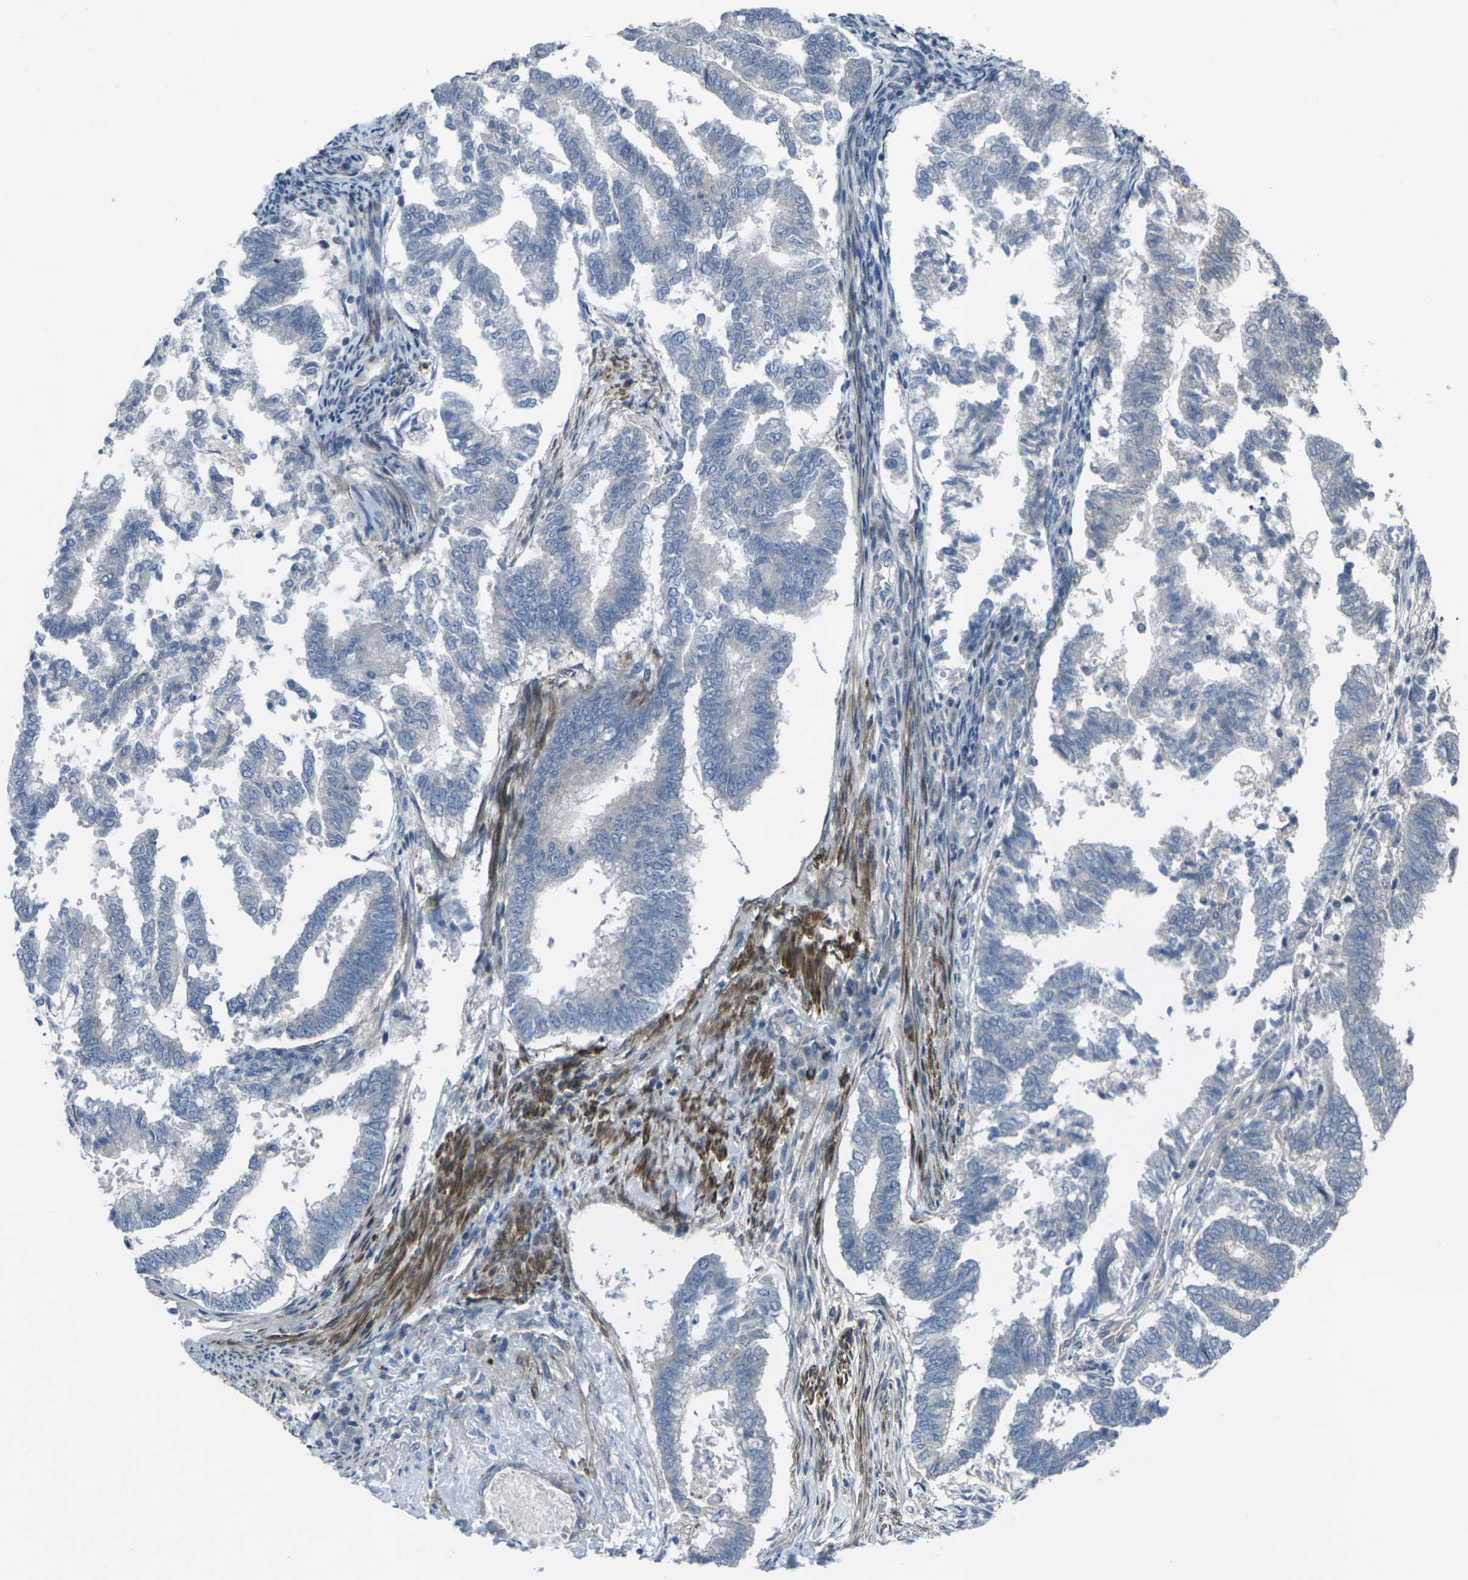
{"staining": {"intensity": "negative", "quantity": "none", "location": "none"}, "tissue": "endometrial cancer", "cell_type": "Tumor cells", "image_type": "cancer", "snomed": [{"axis": "morphology", "description": "Necrosis, NOS"}, {"axis": "morphology", "description": "Adenocarcinoma, NOS"}, {"axis": "topography", "description": "Endometrium"}], "caption": "This is a image of IHC staining of endometrial cancer (adenocarcinoma), which shows no expression in tumor cells.", "gene": "CCR10", "patient": {"sex": "female", "age": 79}}